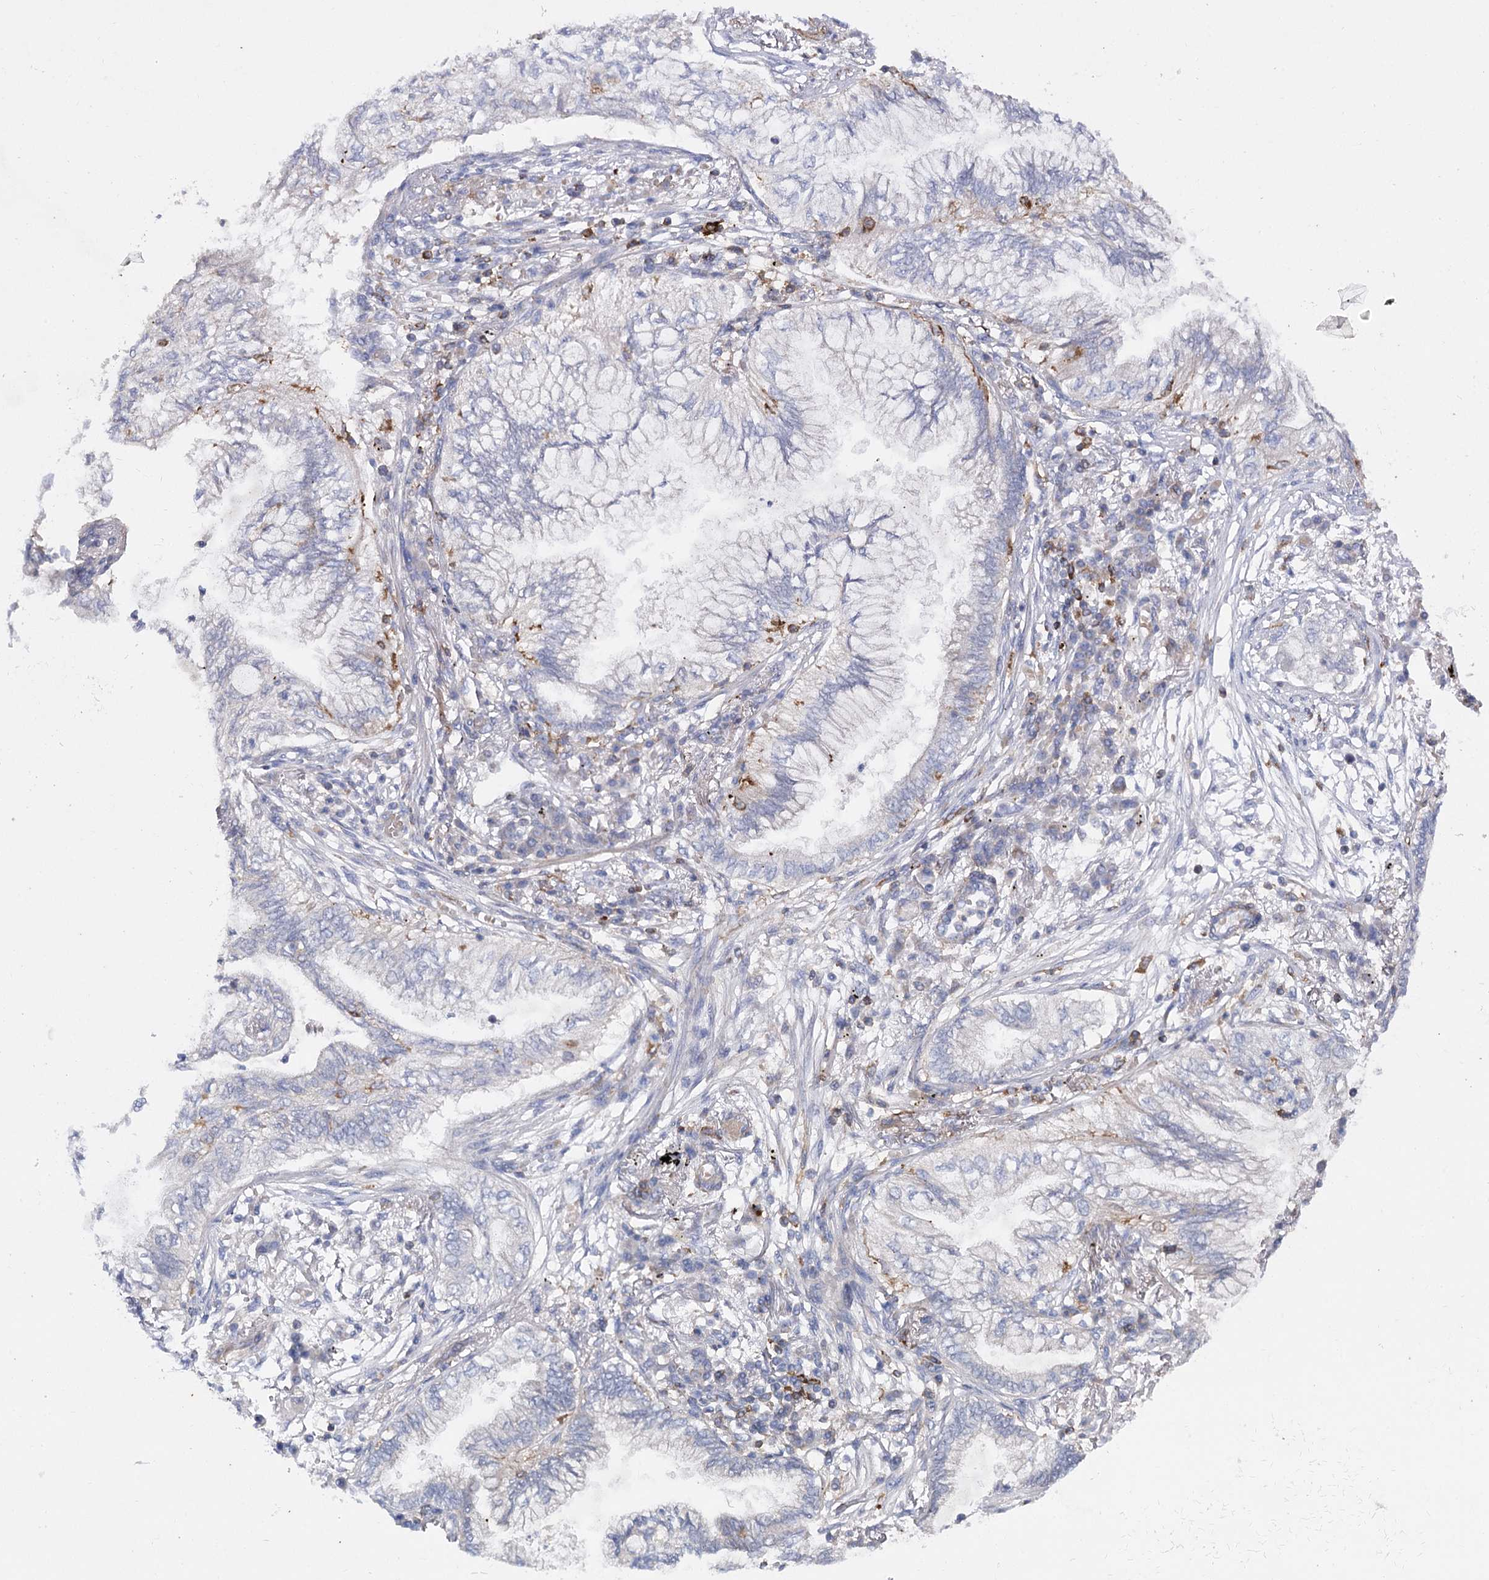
{"staining": {"intensity": "negative", "quantity": "none", "location": "none"}, "tissue": "lung cancer", "cell_type": "Tumor cells", "image_type": "cancer", "snomed": [{"axis": "morphology", "description": "Adenocarcinoma, NOS"}, {"axis": "topography", "description": "Lung"}], "caption": "Immunohistochemical staining of lung cancer (adenocarcinoma) demonstrates no significant positivity in tumor cells.", "gene": "COX15", "patient": {"sex": "female", "age": 70}}